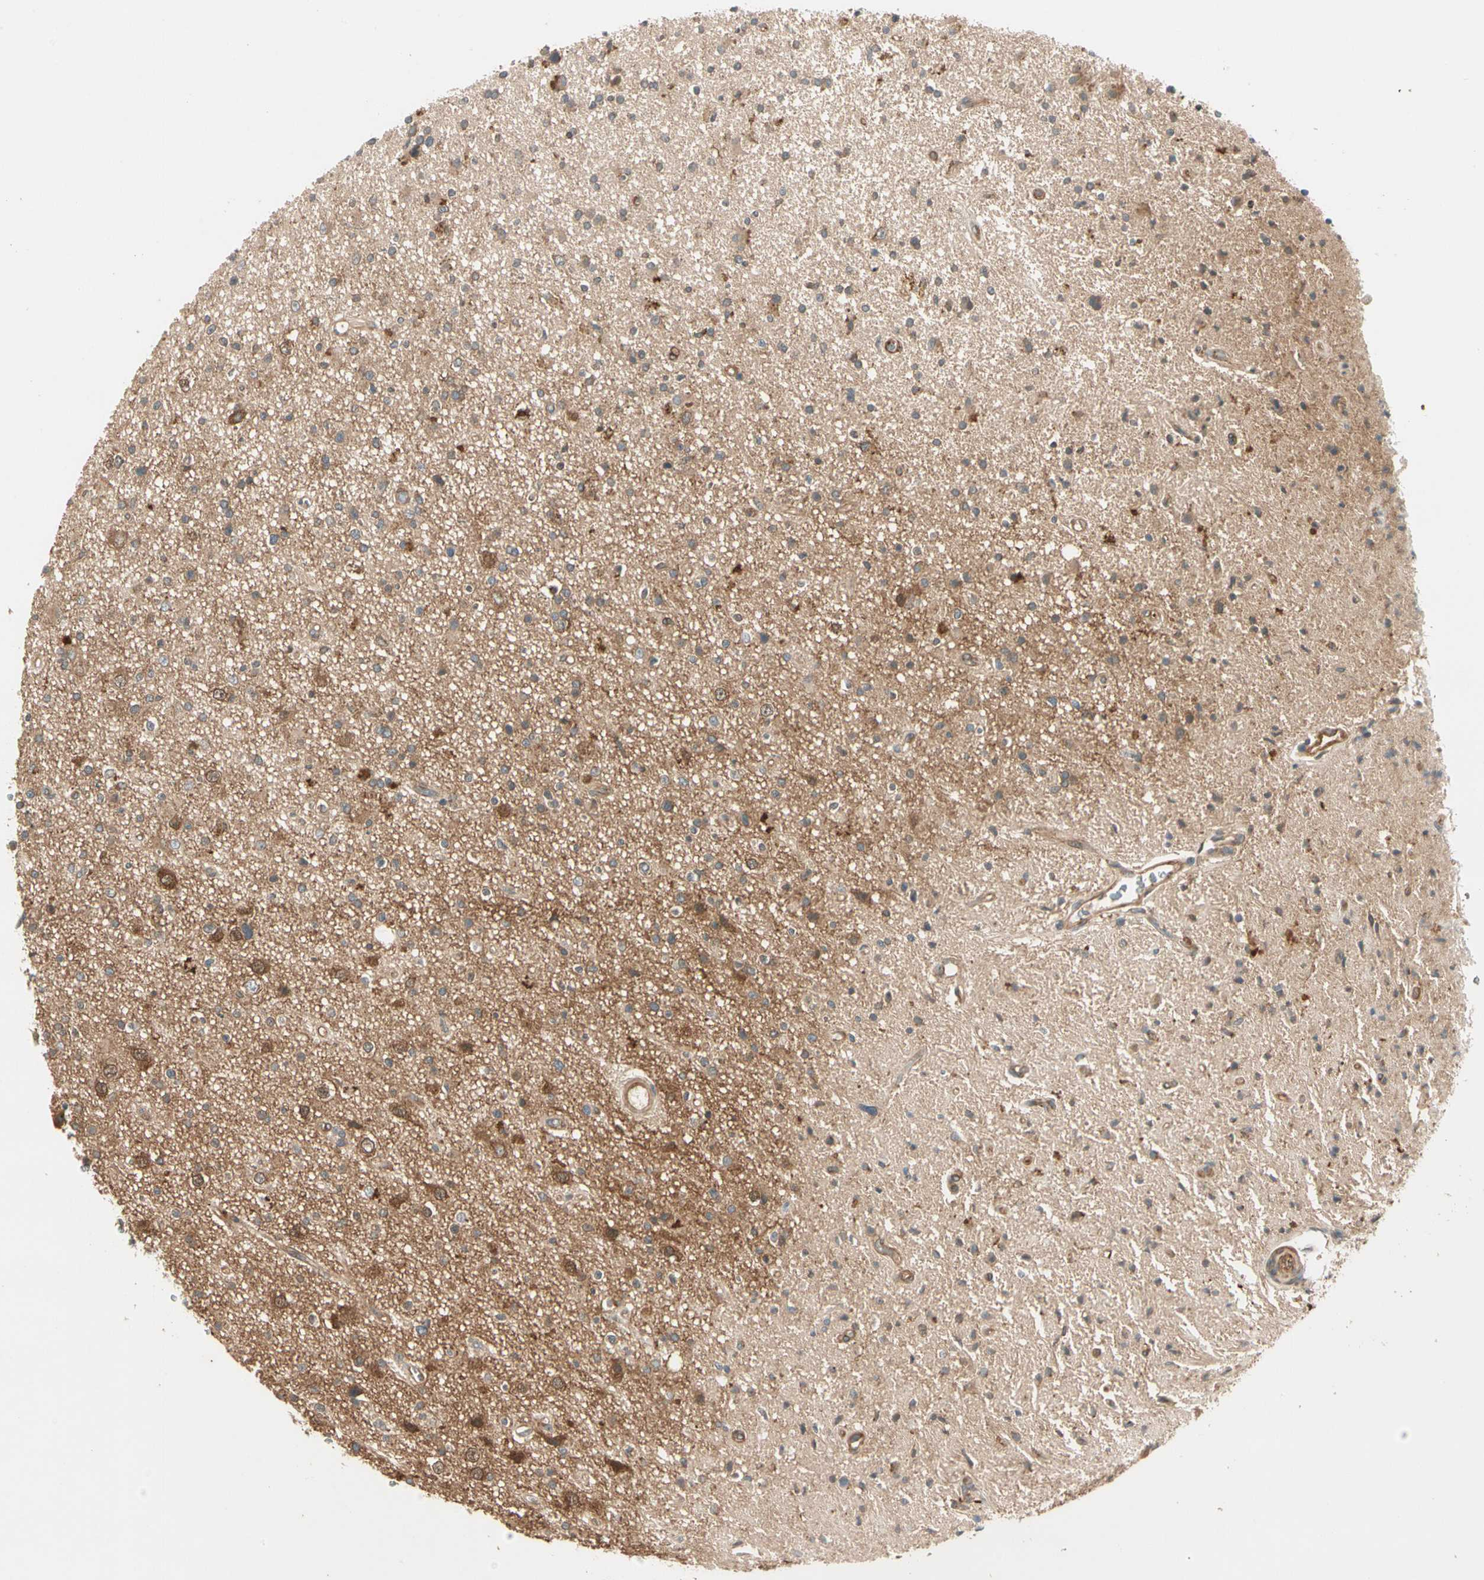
{"staining": {"intensity": "moderate", "quantity": "25%-75%", "location": "cytoplasmic/membranous"}, "tissue": "glioma", "cell_type": "Tumor cells", "image_type": "cancer", "snomed": [{"axis": "morphology", "description": "Glioma, malignant, High grade"}, {"axis": "topography", "description": "Brain"}], "caption": "Immunohistochemistry photomicrograph of human glioma stained for a protein (brown), which displays medium levels of moderate cytoplasmic/membranous positivity in approximately 25%-75% of tumor cells.", "gene": "ROCK2", "patient": {"sex": "male", "age": 33}}